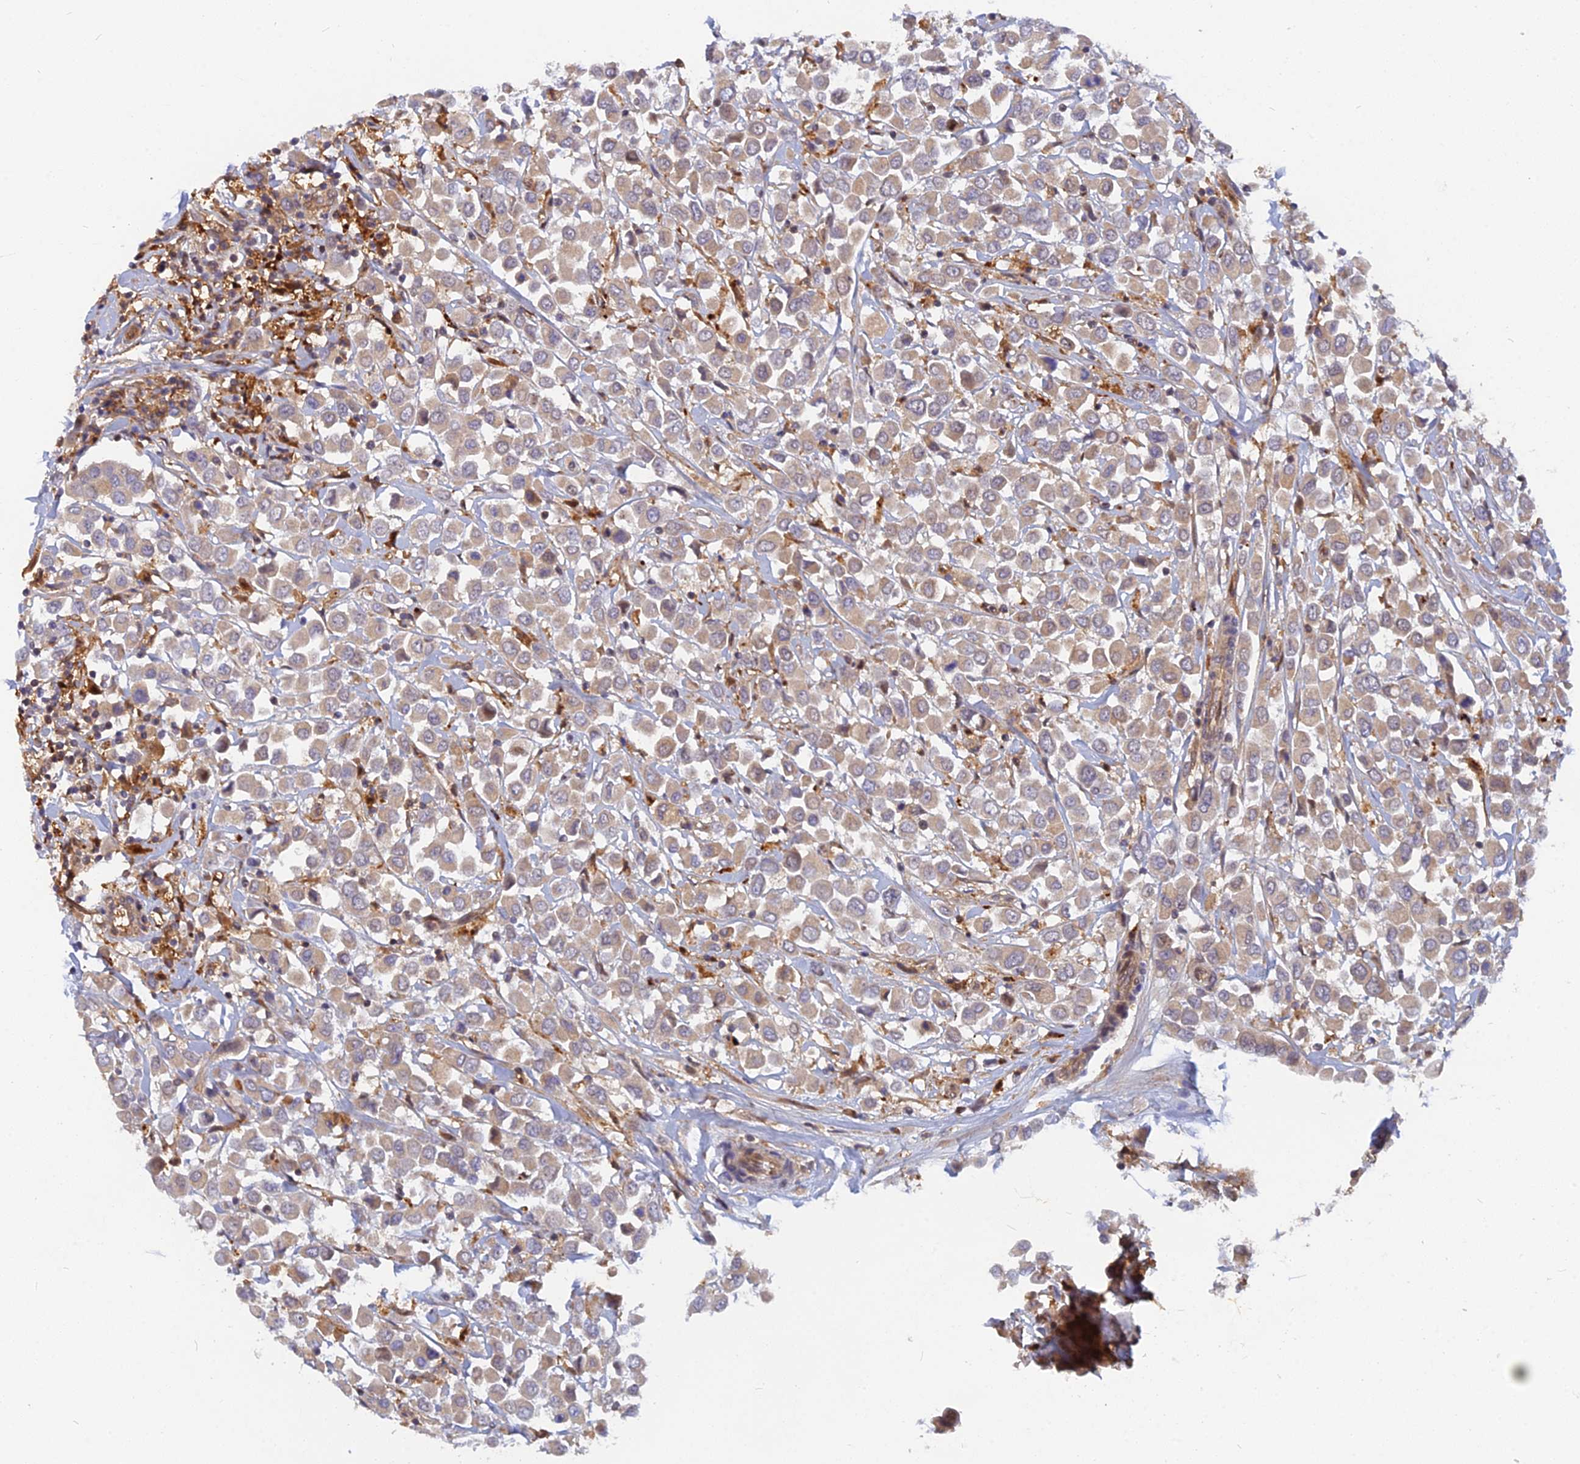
{"staining": {"intensity": "weak", "quantity": ">75%", "location": "cytoplasmic/membranous"}, "tissue": "breast cancer", "cell_type": "Tumor cells", "image_type": "cancer", "snomed": [{"axis": "morphology", "description": "Duct carcinoma"}, {"axis": "topography", "description": "Breast"}], "caption": "A brown stain highlights weak cytoplasmic/membranous positivity of a protein in breast cancer tumor cells.", "gene": "ARL2BP", "patient": {"sex": "female", "age": 61}}